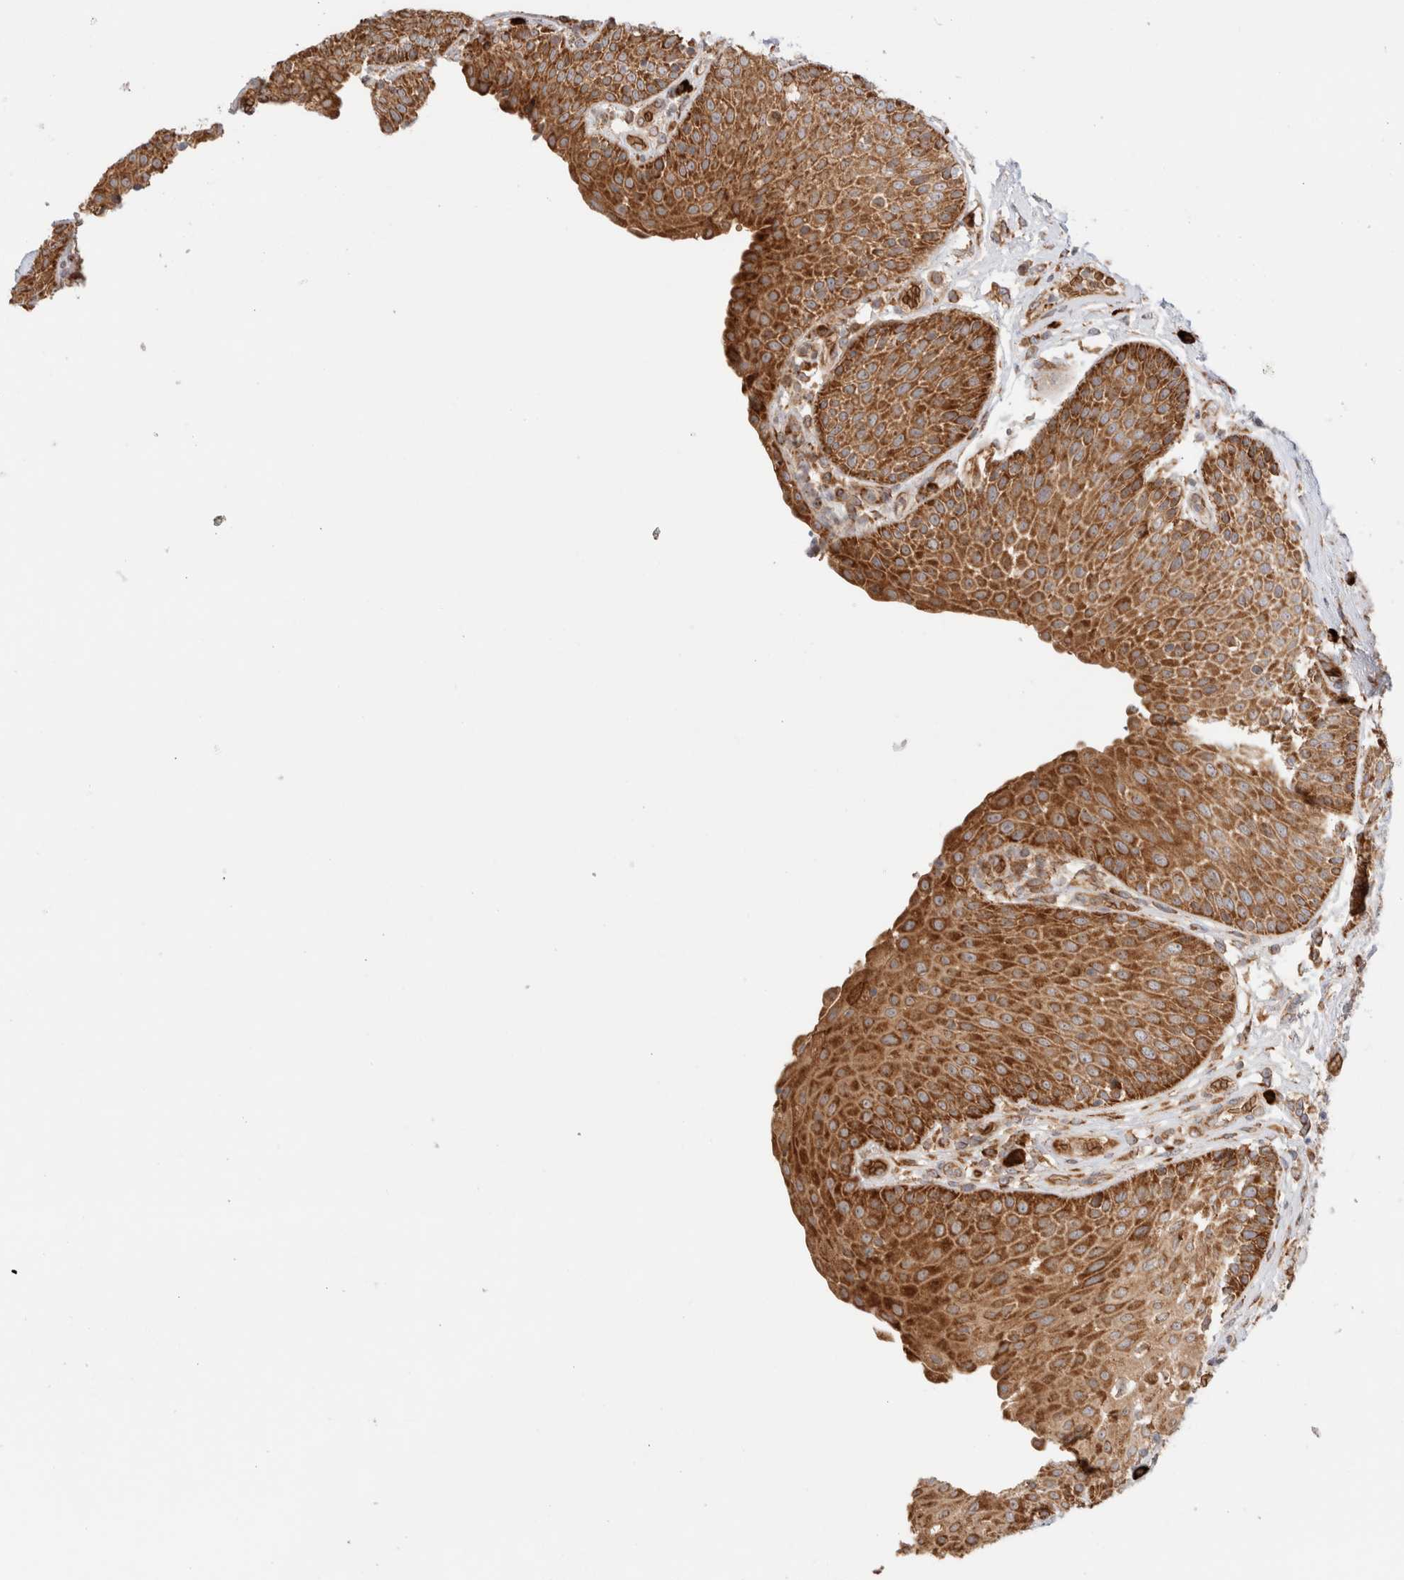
{"staining": {"intensity": "strong", "quantity": ">75%", "location": "cytoplasmic/membranous"}, "tissue": "urinary bladder", "cell_type": "Urothelial cells", "image_type": "normal", "snomed": [{"axis": "morphology", "description": "Normal tissue, NOS"}, {"axis": "topography", "description": "Urinary bladder"}], "caption": "A micrograph showing strong cytoplasmic/membranous positivity in about >75% of urothelial cells in benign urinary bladder, as visualized by brown immunohistochemical staining.", "gene": "UTS2B", "patient": {"sex": "female", "age": 62}}